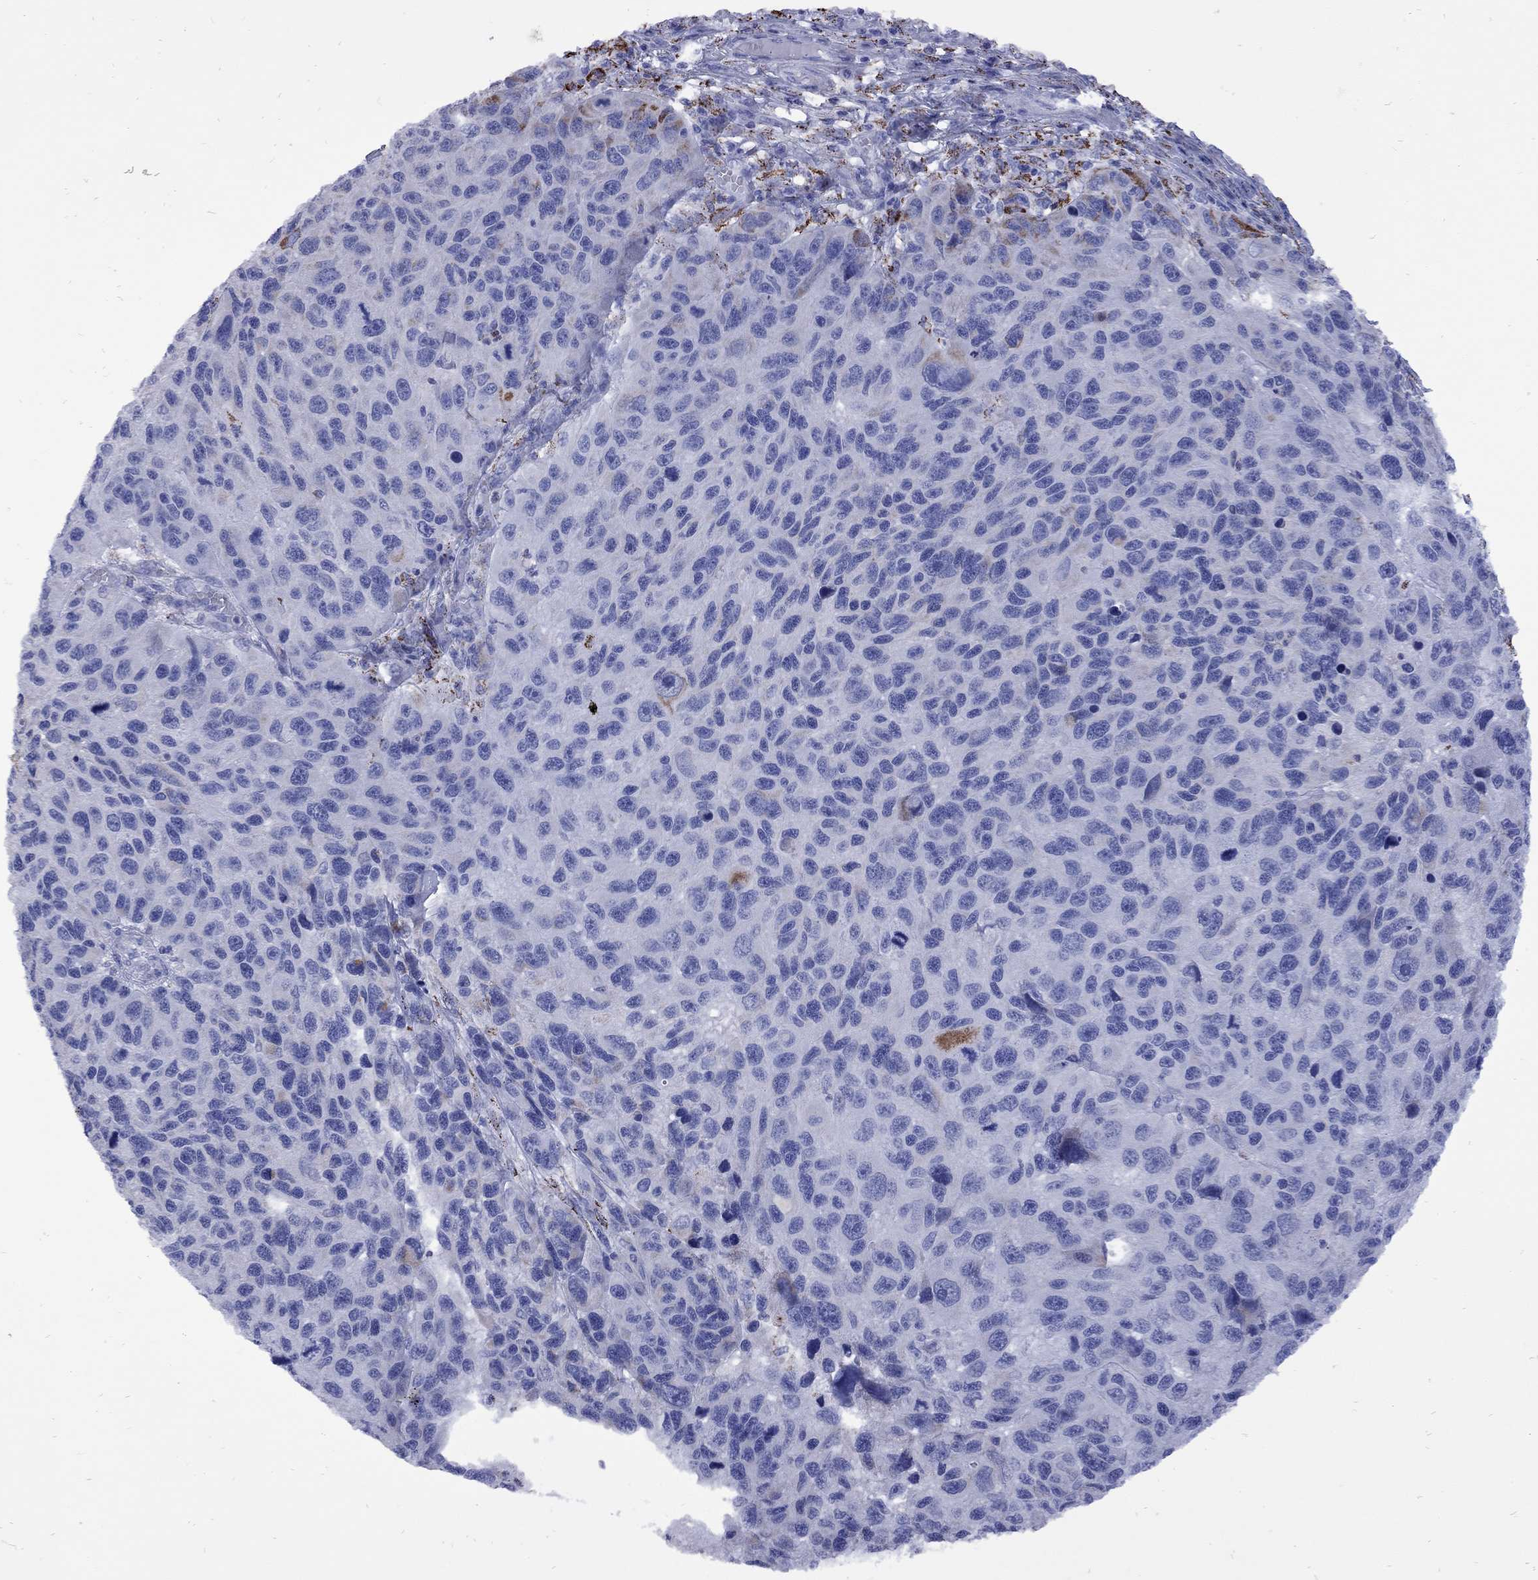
{"staining": {"intensity": "negative", "quantity": "none", "location": "none"}, "tissue": "melanoma", "cell_type": "Tumor cells", "image_type": "cancer", "snomed": [{"axis": "morphology", "description": "Malignant melanoma, NOS"}, {"axis": "topography", "description": "Skin"}], "caption": "There is no significant staining in tumor cells of melanoma.", "gene": "SESTD1", "patient": {"sex": "male", "age": 53}}